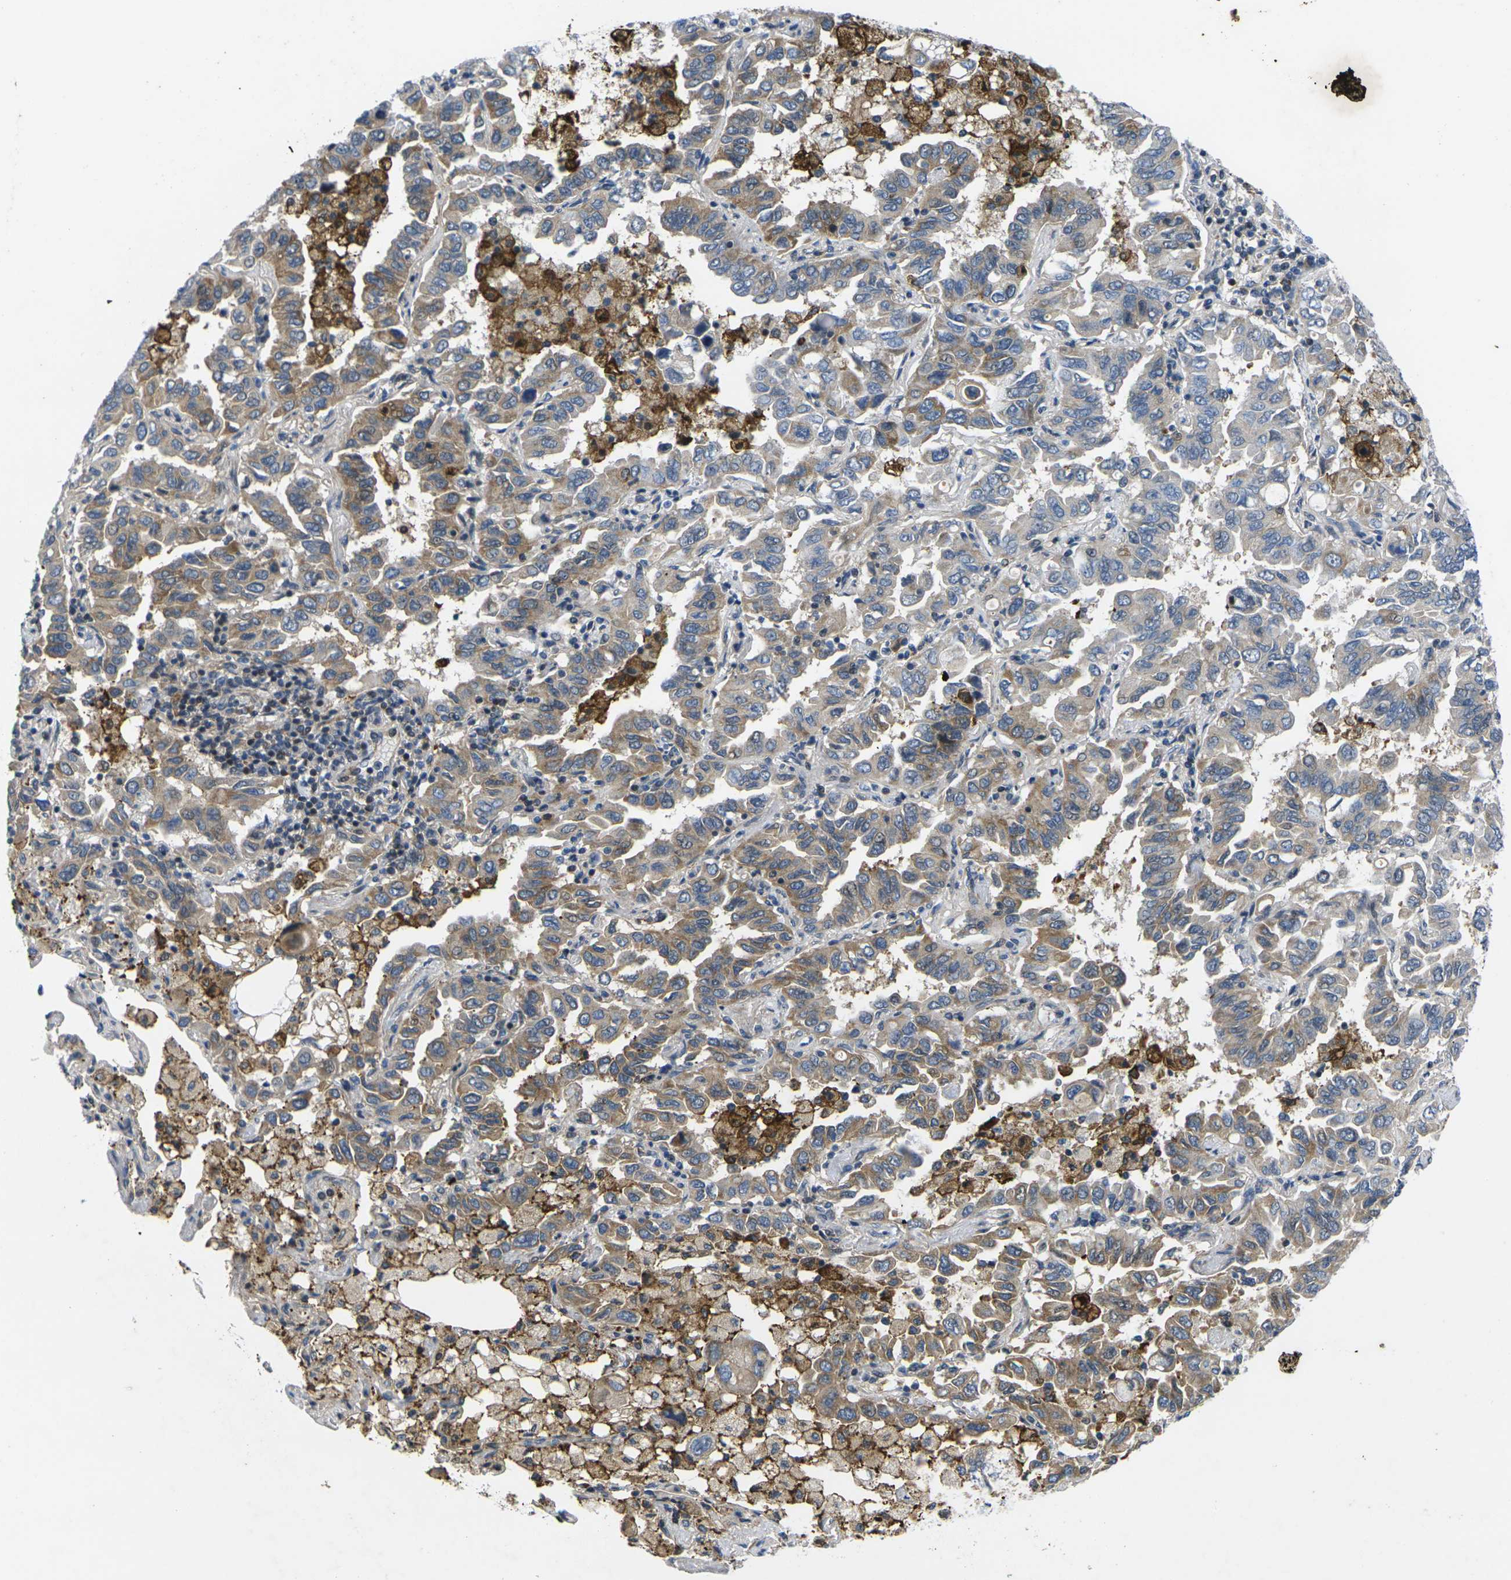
{"staining": {"intensity": "moderate", "quantity": "<25%", "location": "cytoplasmic/membranous"}, "tissue": "lung cancer", "cell_type": "Tumor cells", "image_type": "cancer", "snomed": [{"axis": "morphology", "description": "Adenocarcinoma, NOS"}, {"axis": "topography", "description": "Lung"}], "caption": "Moderate cytoplasmic/membranous protein expression is identified in about <25% of tumor cells in lung cancer (adenocarcinoma).", "gene": "ROBO2", "patient": {"sex": "male", "age": 64}}